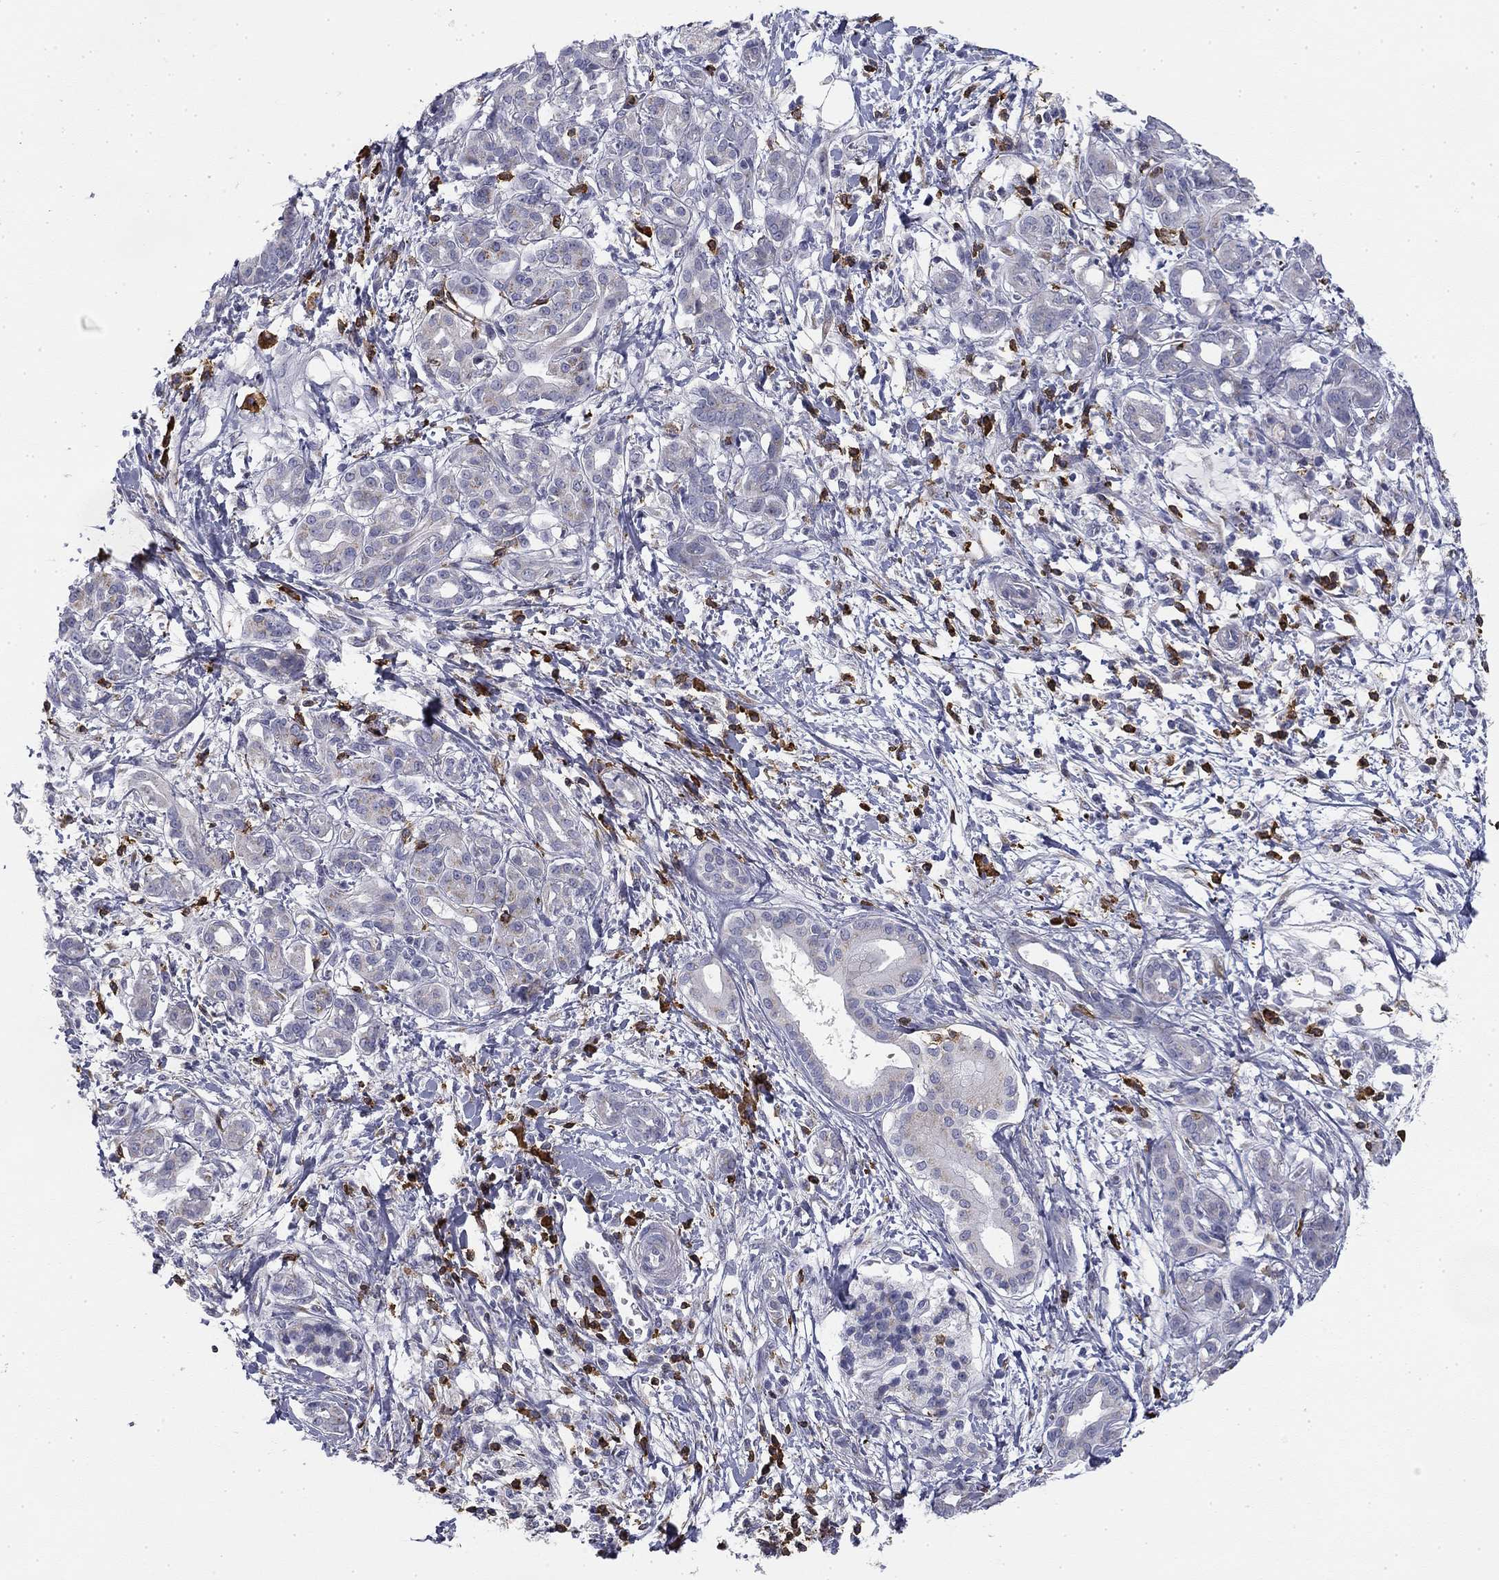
{"staining": {"intensity": "weak", "quantity": "<25%", "location": "cytoplasmic/membranous"}, "tissue": "pancreatic cancer", "cell_type": "Tumor cells", "image_type": "cancer", "snomed": [{"axis": "morphology", "description": "Adenocarcinoma, NOS"}, {"axis": "topography", "description": "Pancreas"}], "caption": "This is an immunohistochemistry photomicrograph of human adenocarcinoma (pancreatic). There is no expression in tumor cells.", "gene": "TRAT1", "patient": {"sex": "male", "age": 72}}